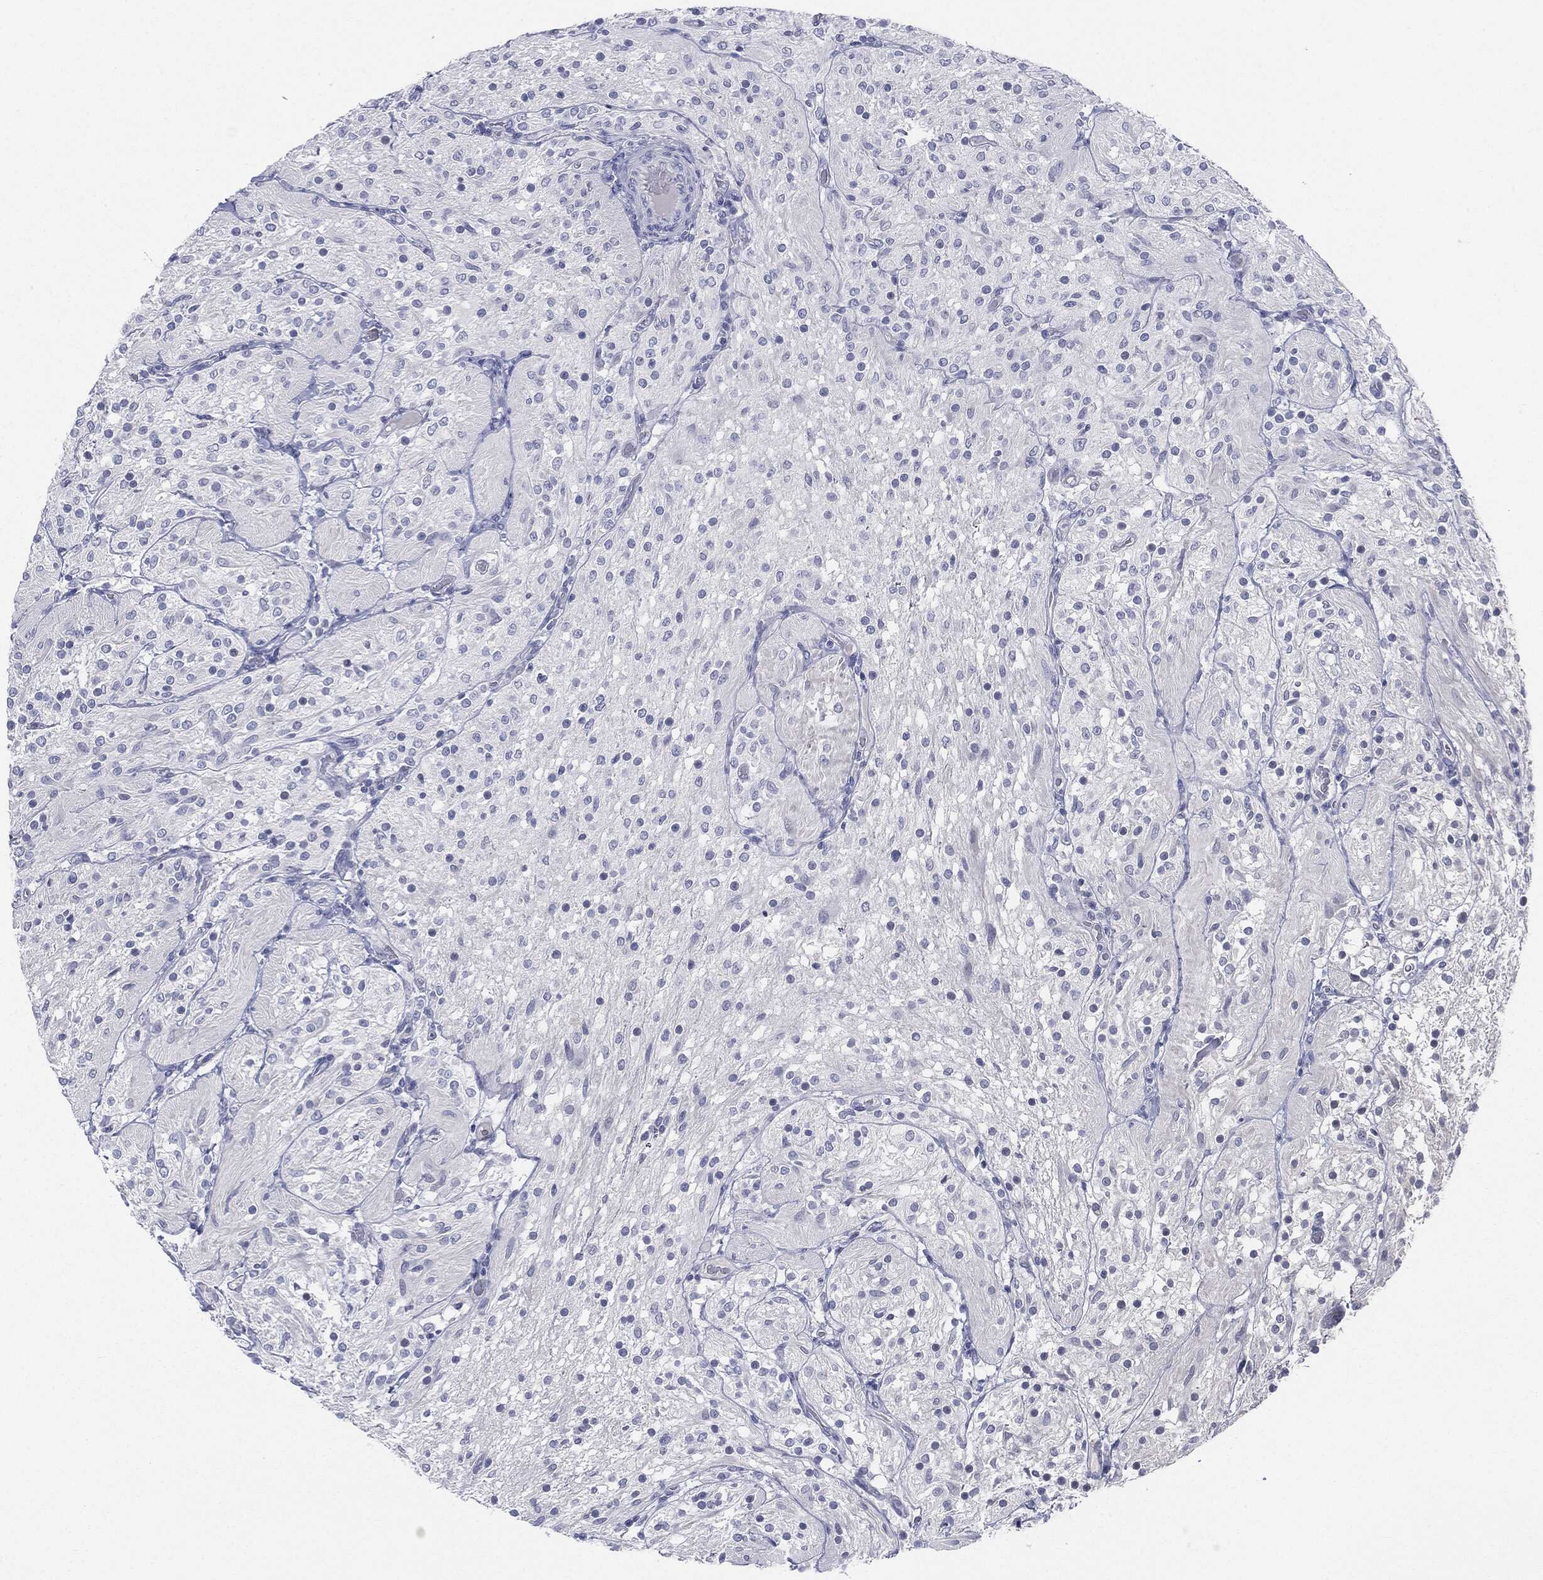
{"staining": {"intensity": "negative", "quantity": "none", "location": "none"}, "tissue": "glioma", "cell_type": "Tumor cells", "image_type": "cancer", "snomed": [{"axis": "morphology", "description": "Glioma, malignant, Low grade"}, {"axis": "topography", "description": "Brain"}], "caption": "Protein analysis of malignant glioma (low-grade) shows no significant staining in tumor cells.", "gene": "CGB1", "patient": {"sex": "male", "age": 3}}